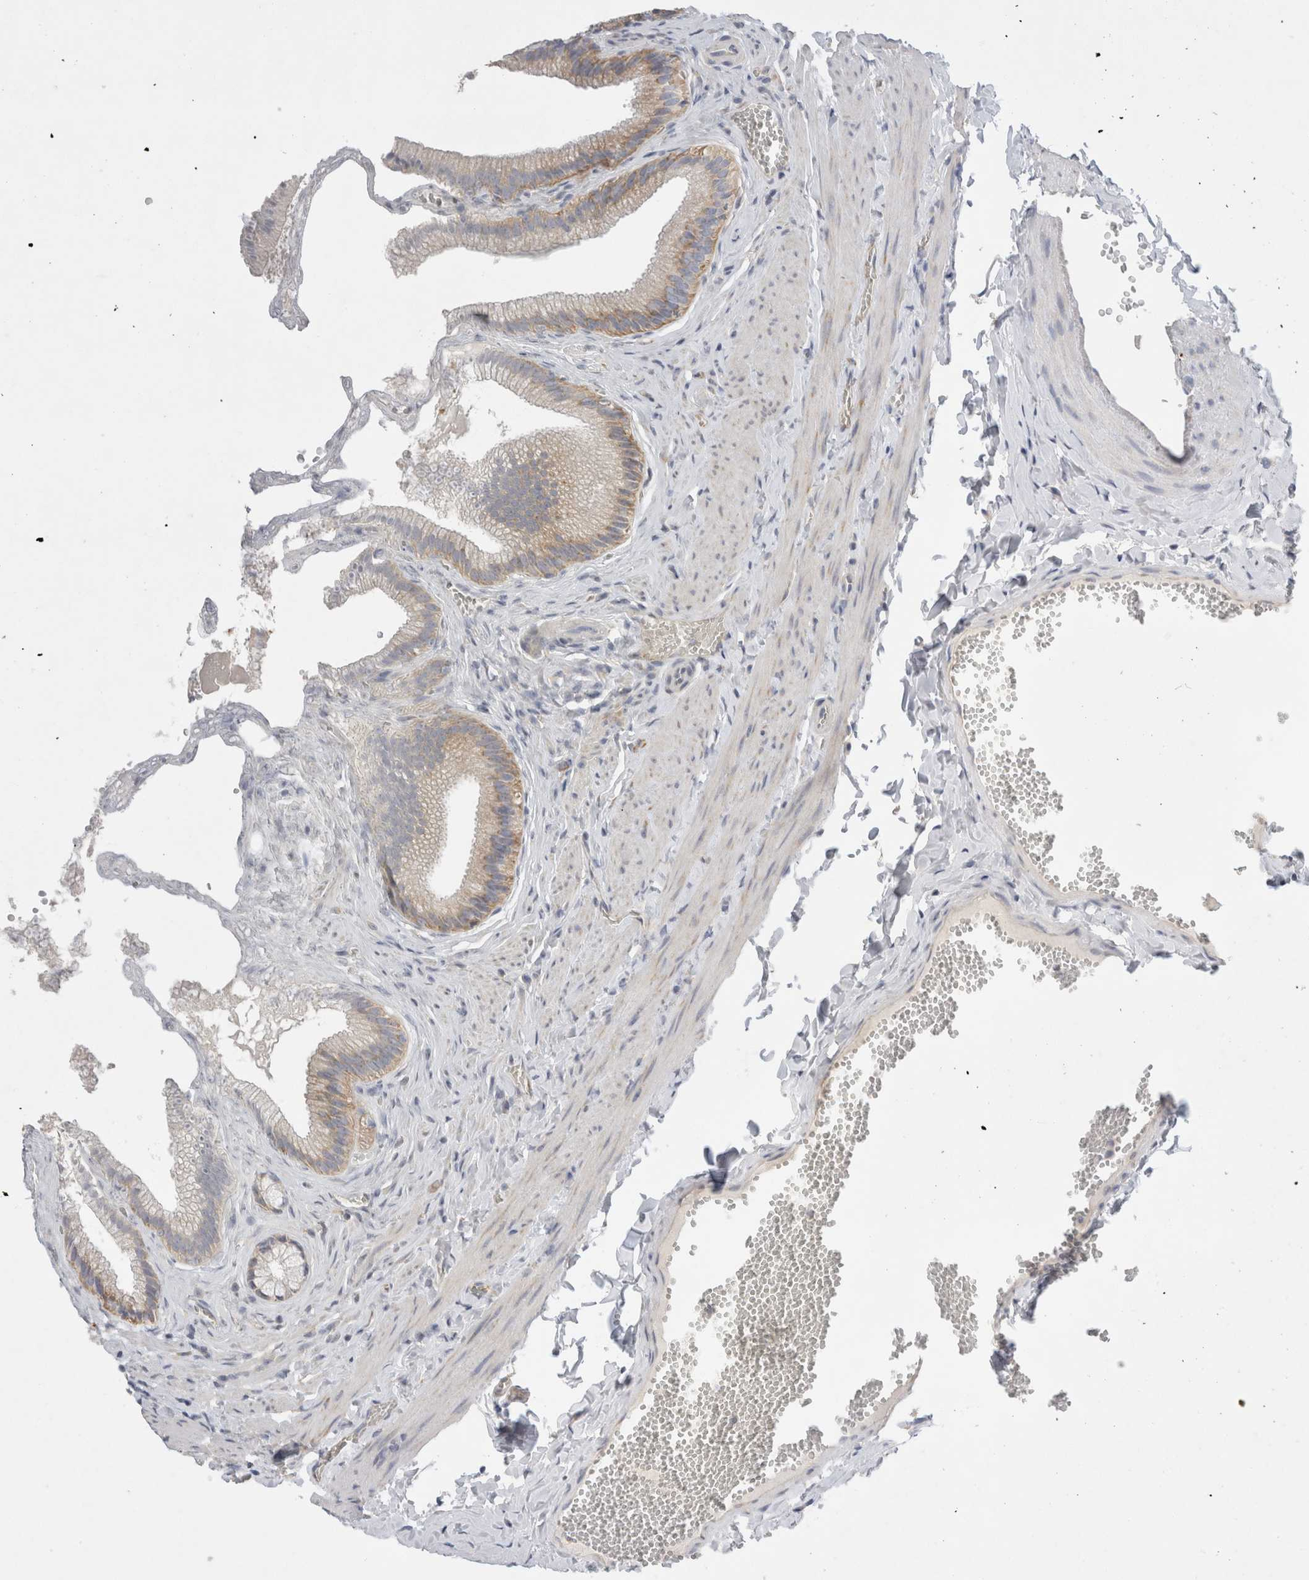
{"staining": {"intensity": "moderate", "quantity": "25%-75%", "location": "cytoplasmic/membranous"}, "tissue": "gallbladder", "cell_type": "Glandular cells", "image_type": "normal", "snomed": [{"axis": "morphology", "description": "Normal tissue, NOS"}, {"axis": "topography", "description": "Gallbladder"}], "caption": "This photomicrograph exhibits normal gallbladder stained with immunohistochemistry (IHC) to label a protein in brown. The cytoplasmic/membranous of glandular cells show moderate positivity for the protein. Nuclei are counter-stained blue.", "gene": "ZNF23", "patient": {"sex": "male", "age": 38}}